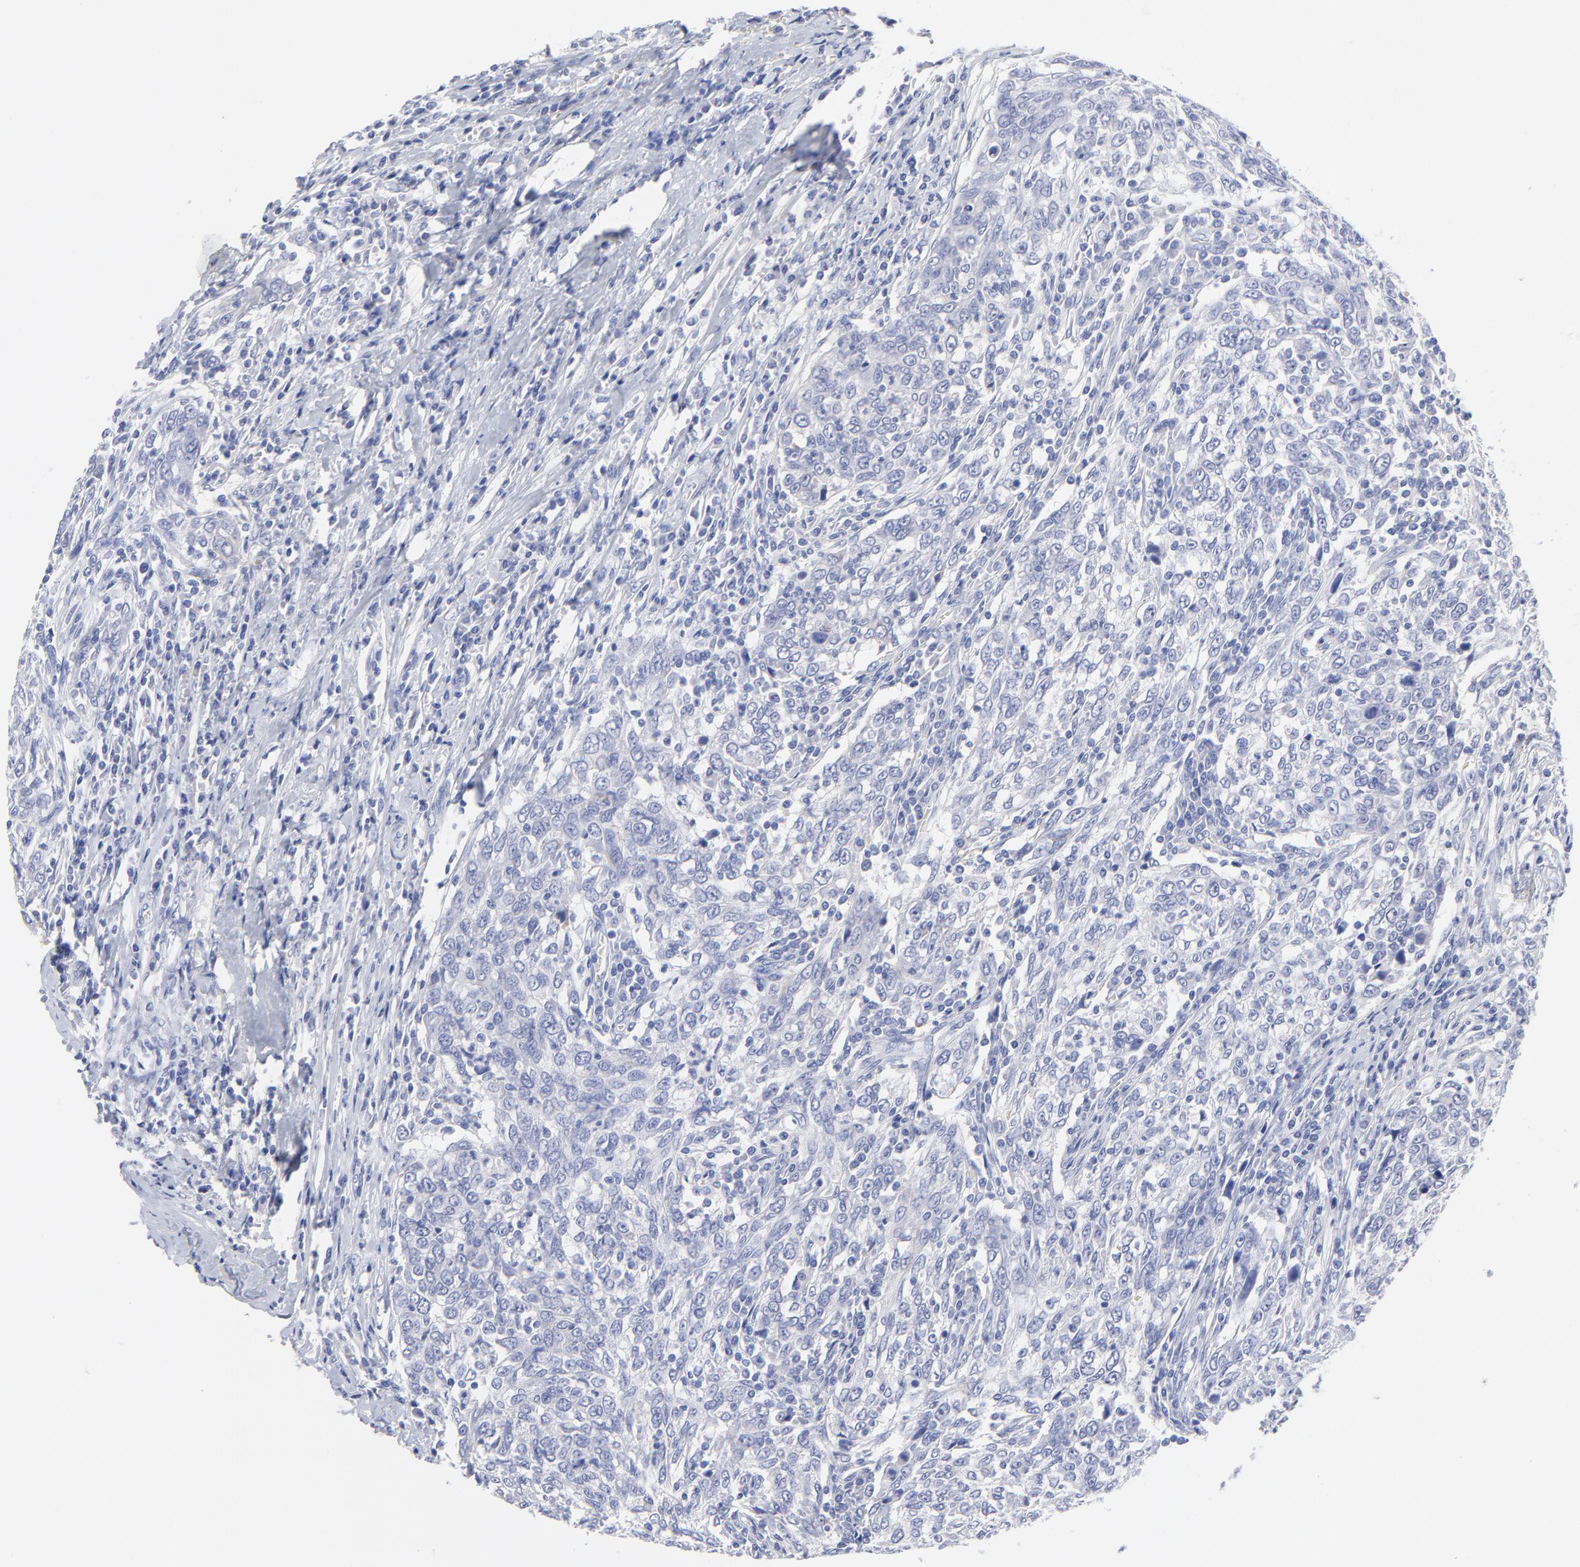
{"staining": {"intensity": "negative", "quantity": "none", "location": "none"}, "tissue": "breast cancer", "cell_type": "Tumor cells", "image_type": "cancer", "snomed": [{"axis": "morphology", "description": "Duct carcinoma"}, {"axis": "topography", "description": "Breast"}], "caption": "DAB (3,3'-diaminobenzidine) immunohistochemical staining of breast cancer (invasive ductal carcinoma) demonstrates no significant positivity in tumor cells.", "gene": "DUSP9", "patient": {"sex": "female", "age": 50}}